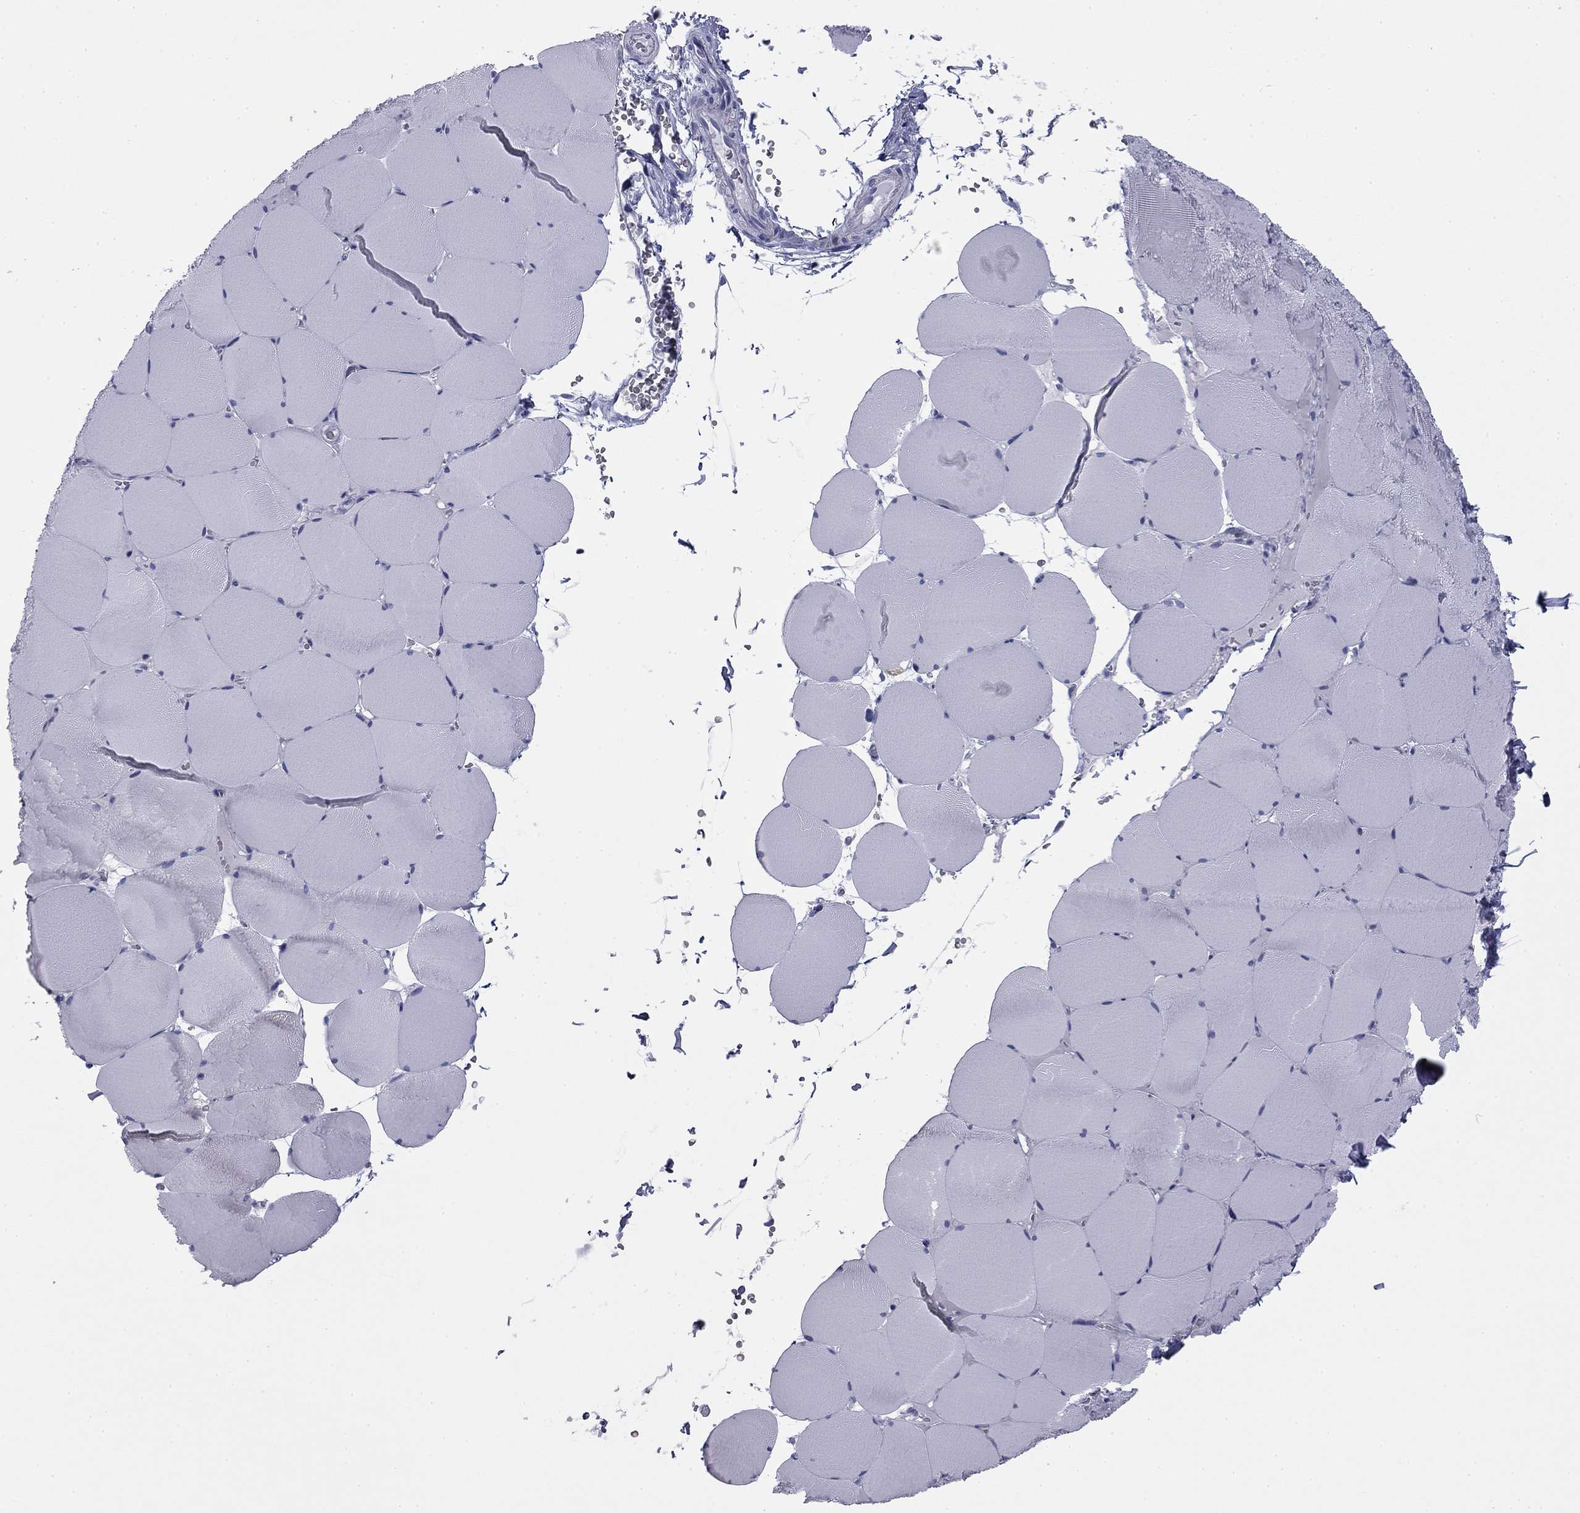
{"staining": {"intensity": "negative", "quantity": "none", "location": "none"}, "tissue": "skeletal muscle", "cell_type": "Myocytes", "image_type": "normal", "snomed": [{"axis": "morphology", "description": "Normal tissue, NOS"}, {"axis": "topography", "description": "Skeletal muscle"}, {"axis": "topography", "description": "Head-Neck"}], "caption": "IHC photomicrograph of benign skeletal muscle stained for a protein (brown), which shows no staining in myocytes.", "gene": "ZP2", "patient": {"sex": "male", "age": 66}}